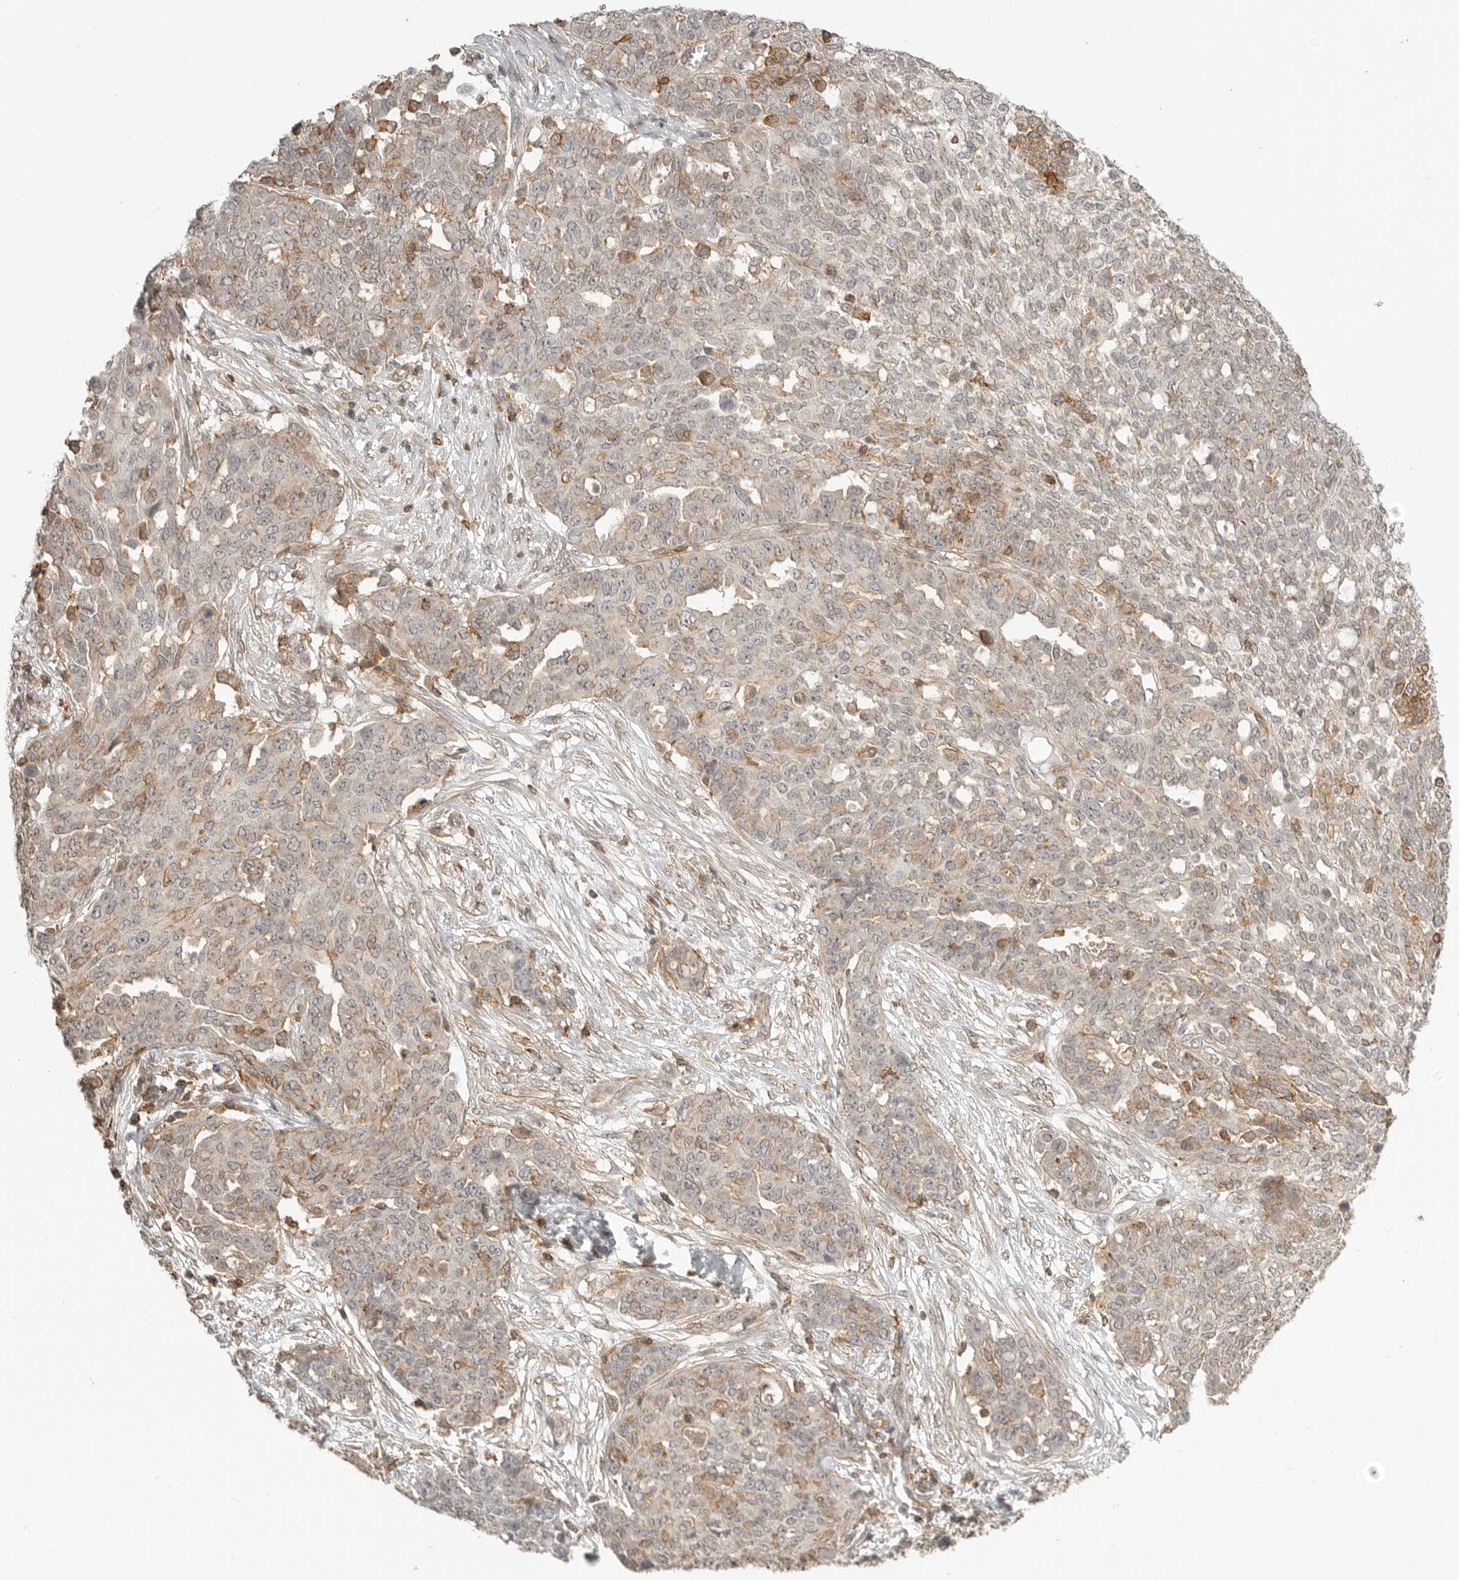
{"staining": {"intensity": "weak", "quantity": "<25%", "location": "cytoplasmic/membranous"}, "tissue": "ovarian cancer", "cell_type": "Tumor cells", "image_type": "cancer", "snomed": [{"axis": "morphology", "description": "Cystadenocarcinoma, serous, NOS"}, {"axis": "topography", "description": "Soft tissue"}, {"axis": "topography", "description": "Ovary"}], "caption": "High magnification brightfield microscopy of ovarian serous cystadenocarcinoma stained with DAB (brown) and counterstained with hematoxylin (blue): tumor cells show no significant positivity.", "gene": "GPC2", "patient": {"sex": "female", "age": 57}}